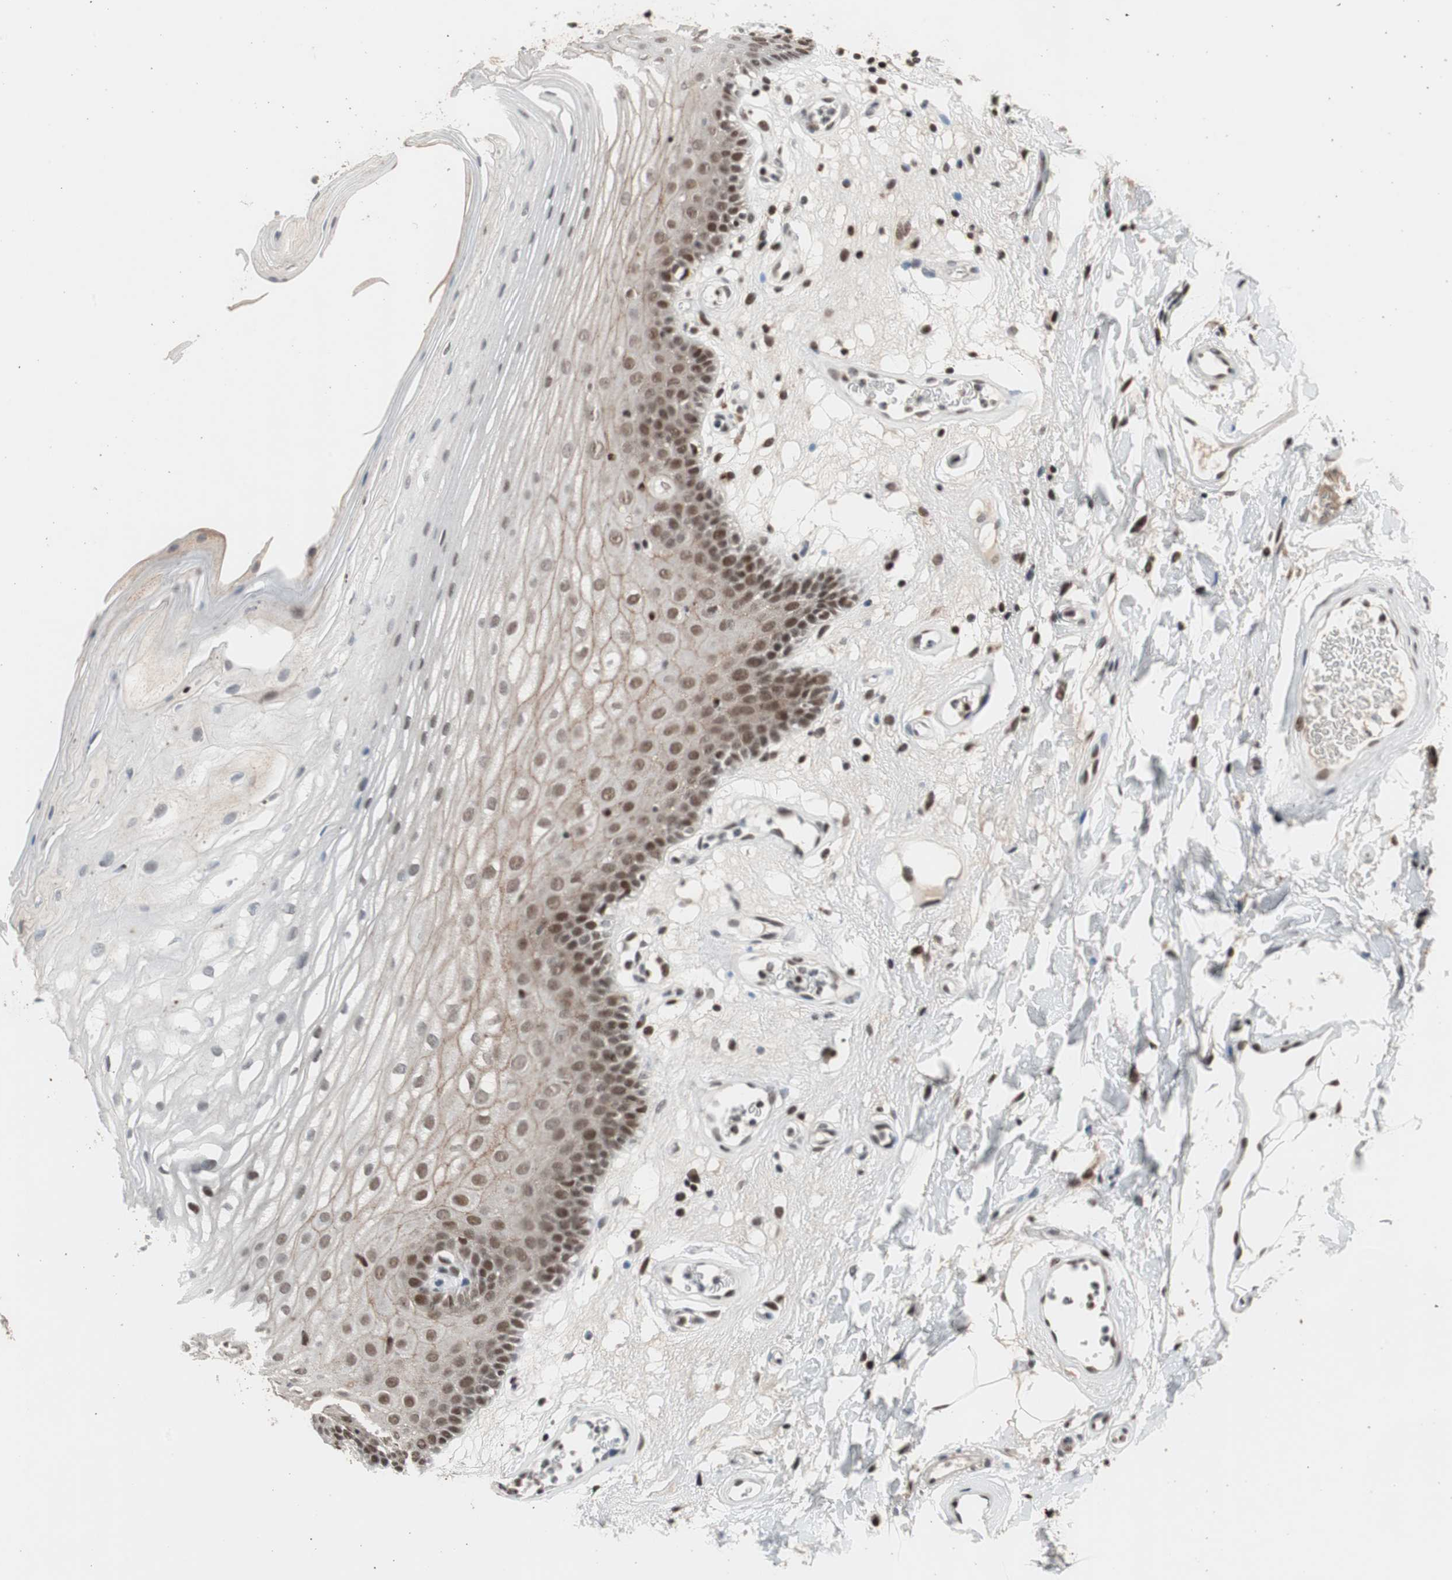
{"staining": {"intensity": "moderate", "quantity": ">75%", "location": "nuclear"}, "tissue": "oral mucosa", "cell_type": "Squamous epithelial cells", "image_type": "normal", "snomed": [{"axis": "morphology", "description": "Normal tissue, NOS"}, {"axis": "morphology", "description": "Squamous cell carcinoma, NOS"}, {"axis": "topography", "description": "Skeletal muscle"}, {"axis": "topography", "description": "Oral tissue"}], "caption": "Immunohistochemistry (DAB) staining of normal oral mucosa shows moderate nuclear protein expression in approximately >75% of squamous epithelial cells.", "gene": "RPA1", "patient": {"sex": "male", "age": 71}}